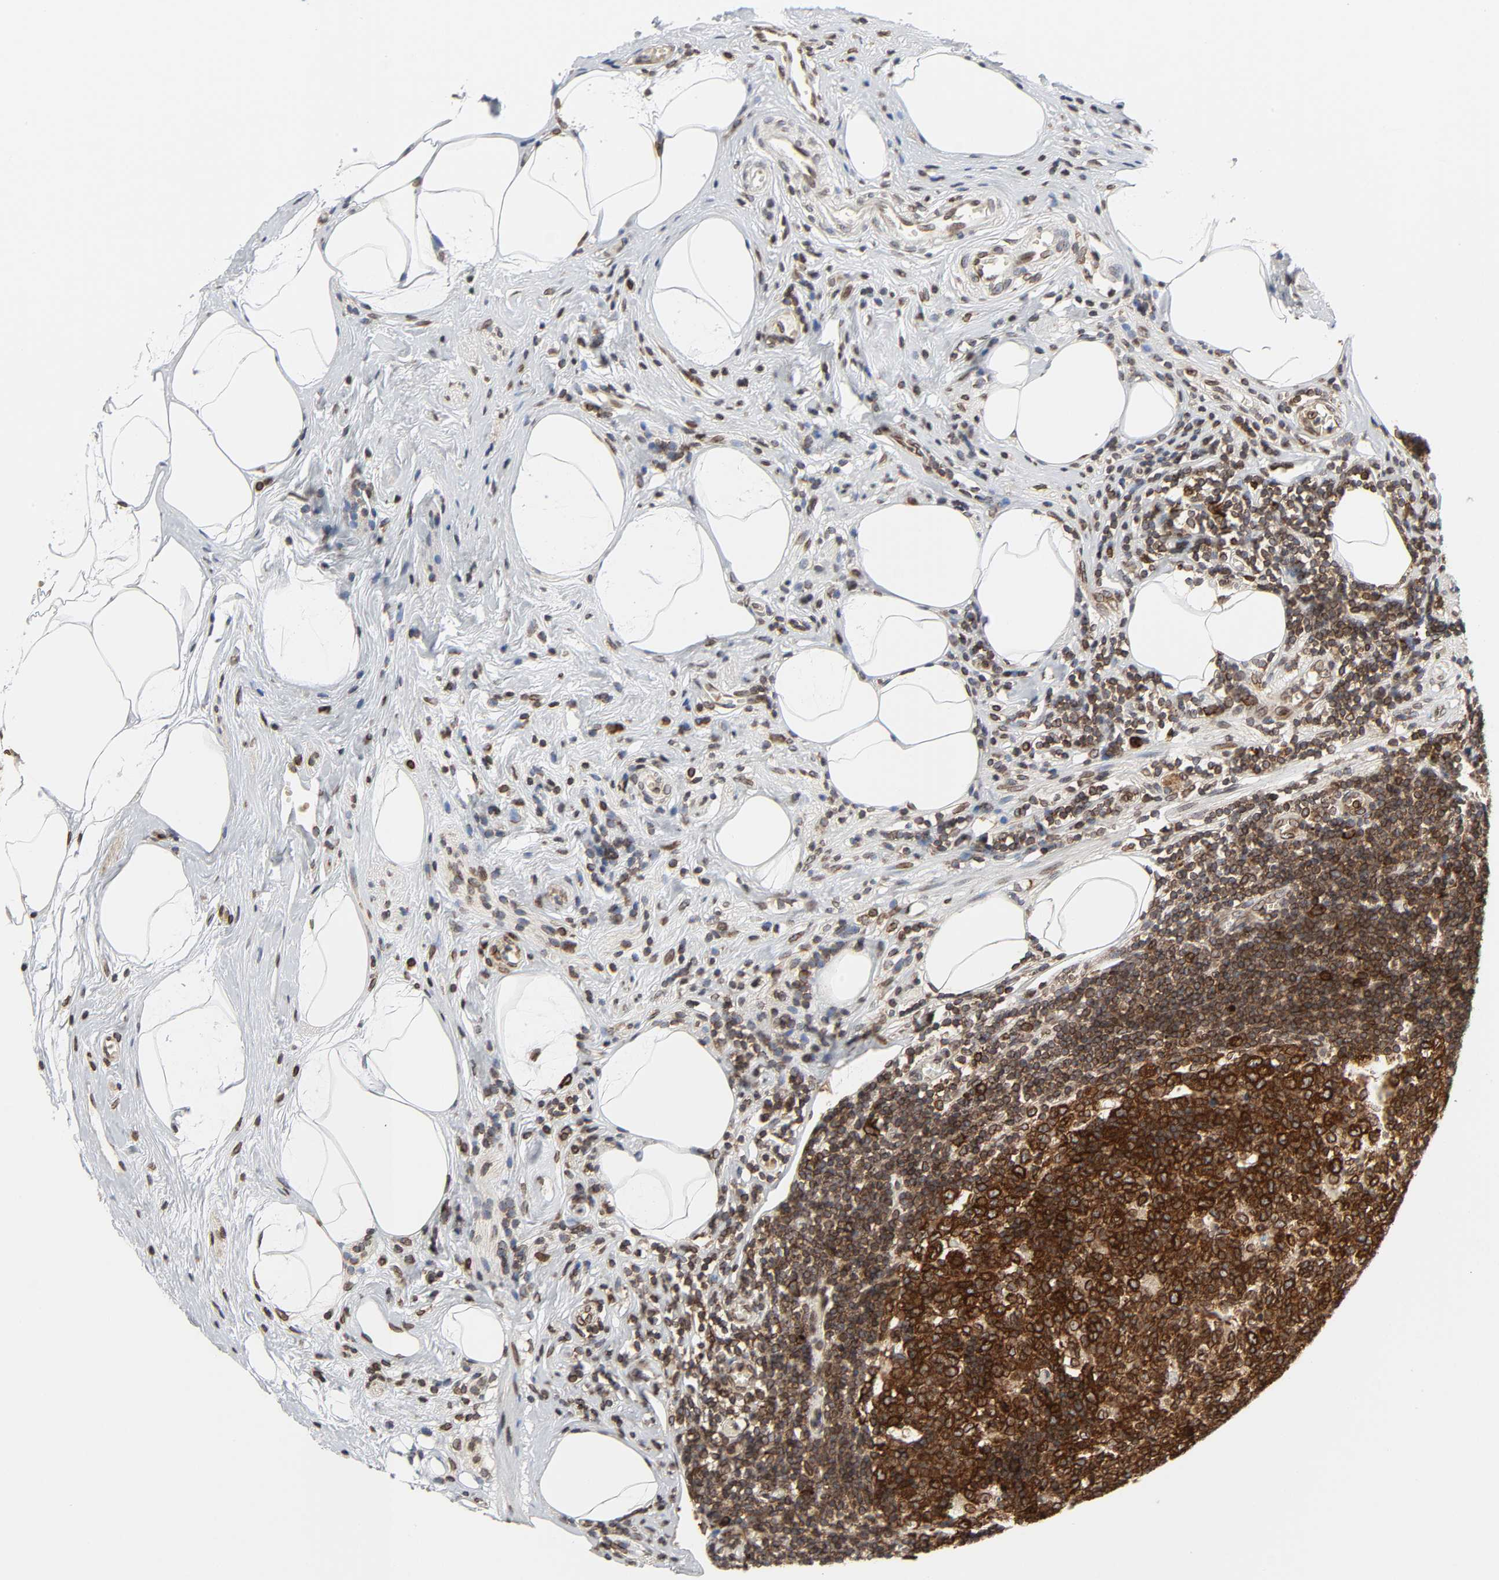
{"staining": {"intensity": "strong", "quantity": ">75%", "location": "cytoplasmic/membranous,nuclear"}, "tissue": "appendix", "cell_type": "Glandular cells", "image_type": "normal", "snomed": [{"axis": "morphology", "description": "Normal tissue, NOS"}, {"axis": "topography", "description": "Appendix"}], "caption": "Immunohistochemistry staining of normal appendix, which demonstrates high levels of strong cytoplasmic/membranous,nuclear staining in about >75% of glandular cells indicating strong cytoplasmic/membranous,nuclear protein expression. The staining was performed using DAB (3,3'-diaminobenzidine) (brown) for protein detection and nuclei were counterstained in hematoxylin (blue).", "gene": "RANGAP1", "patient": {"sex": "male", "age": 38}}